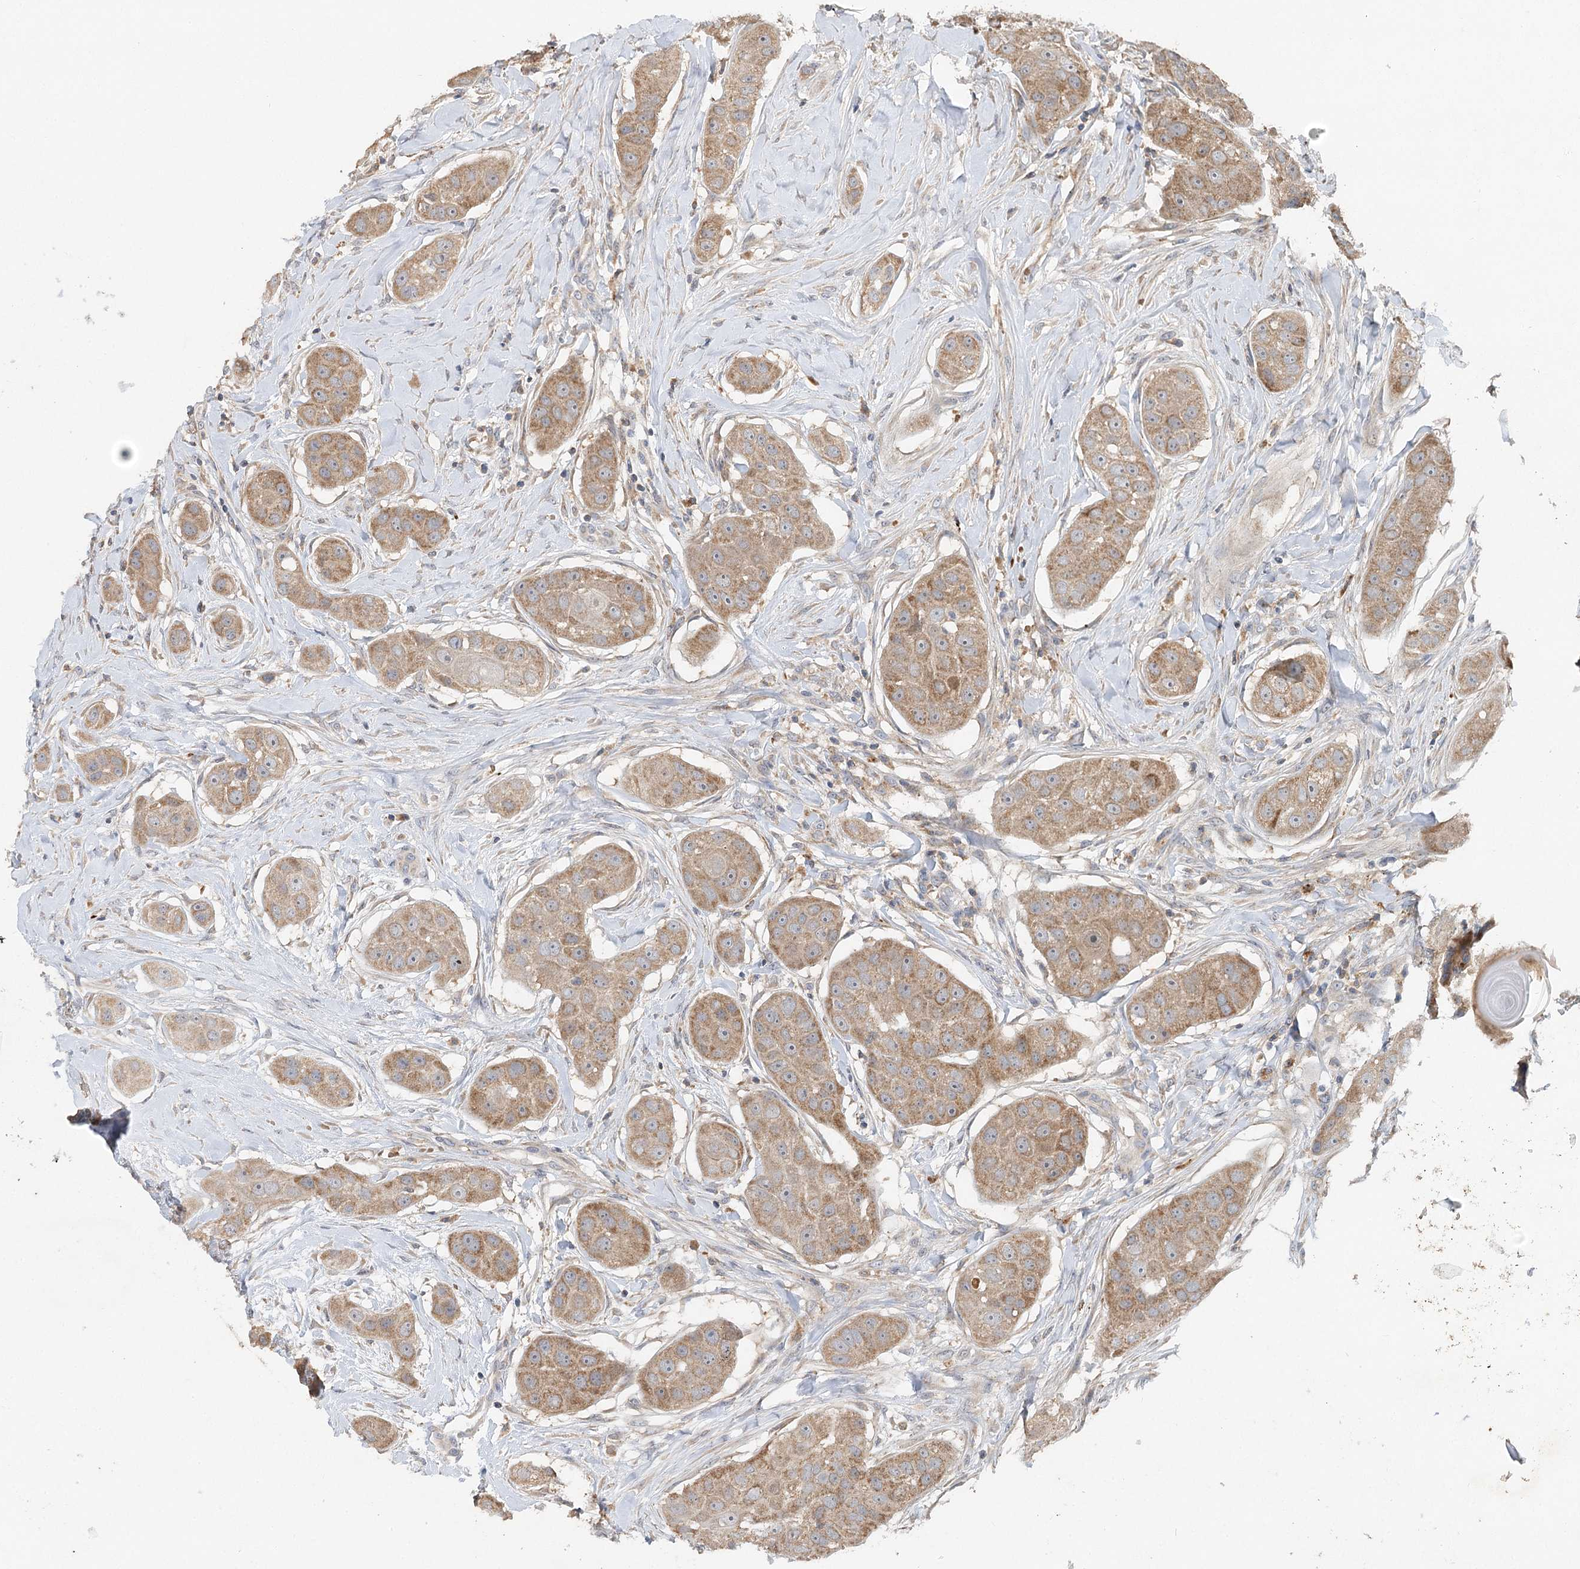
{"staining": {"intensity": "moderate", "quantity": ">75%", "location": "cytoplasmic/membranous"}, "tissue": "head and neck cancer", "cell_type": "Tumor cells", "image_type": "cancer", "snomed": [{"axis": "morphology", "description": "Normal tissue, NOS"}, {"axis": "morphology", "description": "Squamous cell carcinoma, NOS"}, {"axis": "topography", "description": "Skeletal muscle"}, {"axis": "topography", "description": "Head-Neck"}], "caption": "Immunohistochemistry micrograph of head and neck cancer stained for a protein (brown), which shows medium levels of moderate cytoplasmic/membranous expression in approximately >75% of tumor cells.", "gene": "PYROXD2", "patient": {"sex": "male", "age": 51}}